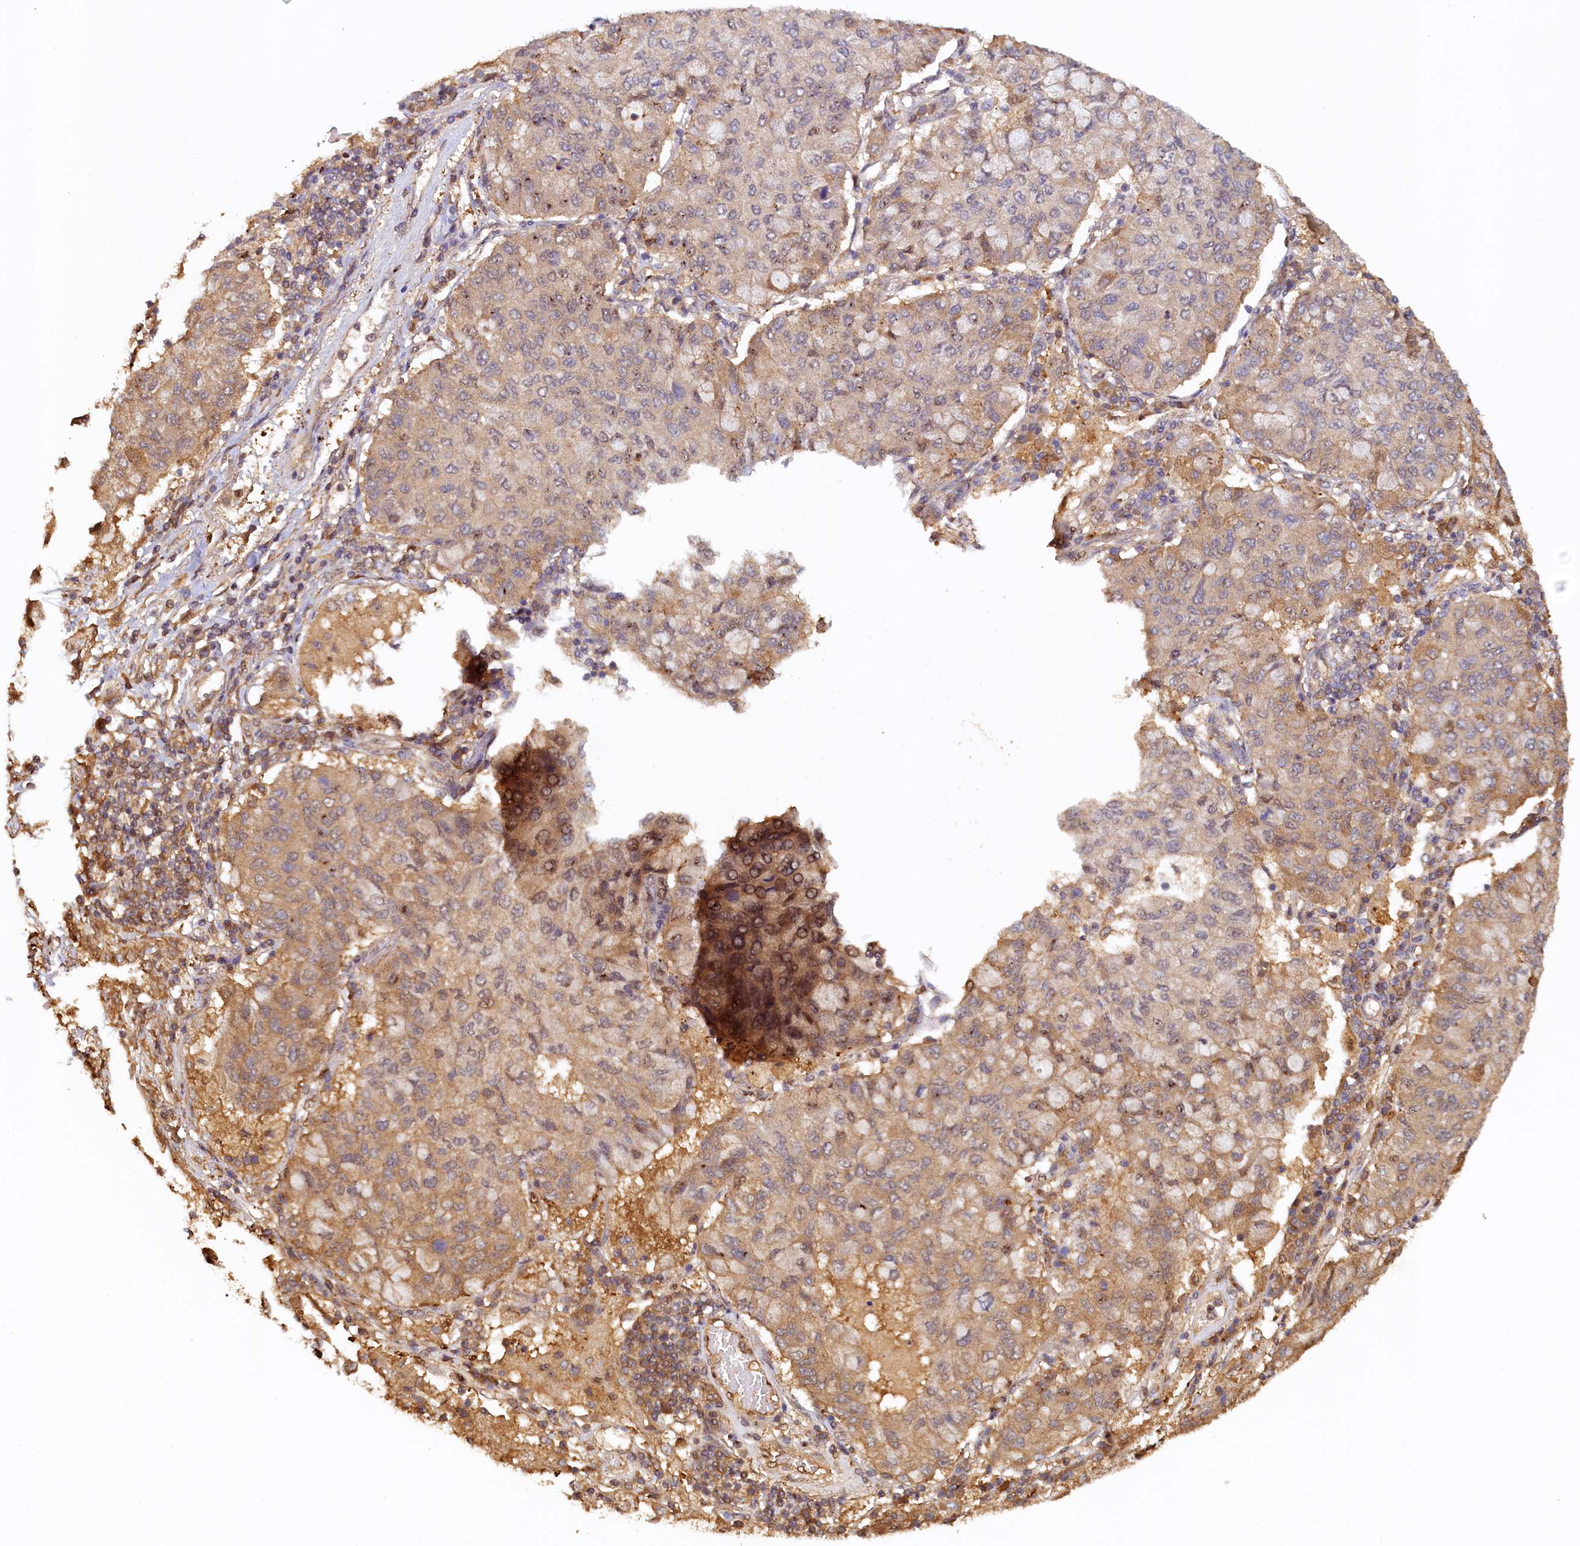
{"staining": {"intensity": "moderate", "quantity": "25%-75%", "location": "cytoplasmic/membranous"}, "tissue": "lung cancer", "cell_type": "Tumor cells", "image_type": "cancer", "snomed": [{"axis": "morphology", "description": "Squamous cell carcinoma, NOS"}, {"axis": "topography", "description": "Lung"}], "caption": "Immunohistochemical staining of squamous cell carcinoma (lung) reveals moderate cytoplasmic/membranous protein positivity in about 25%-75% of tumor cells.", "gene": "UBL7", "patient": {"sex": "male", "age": 74}}